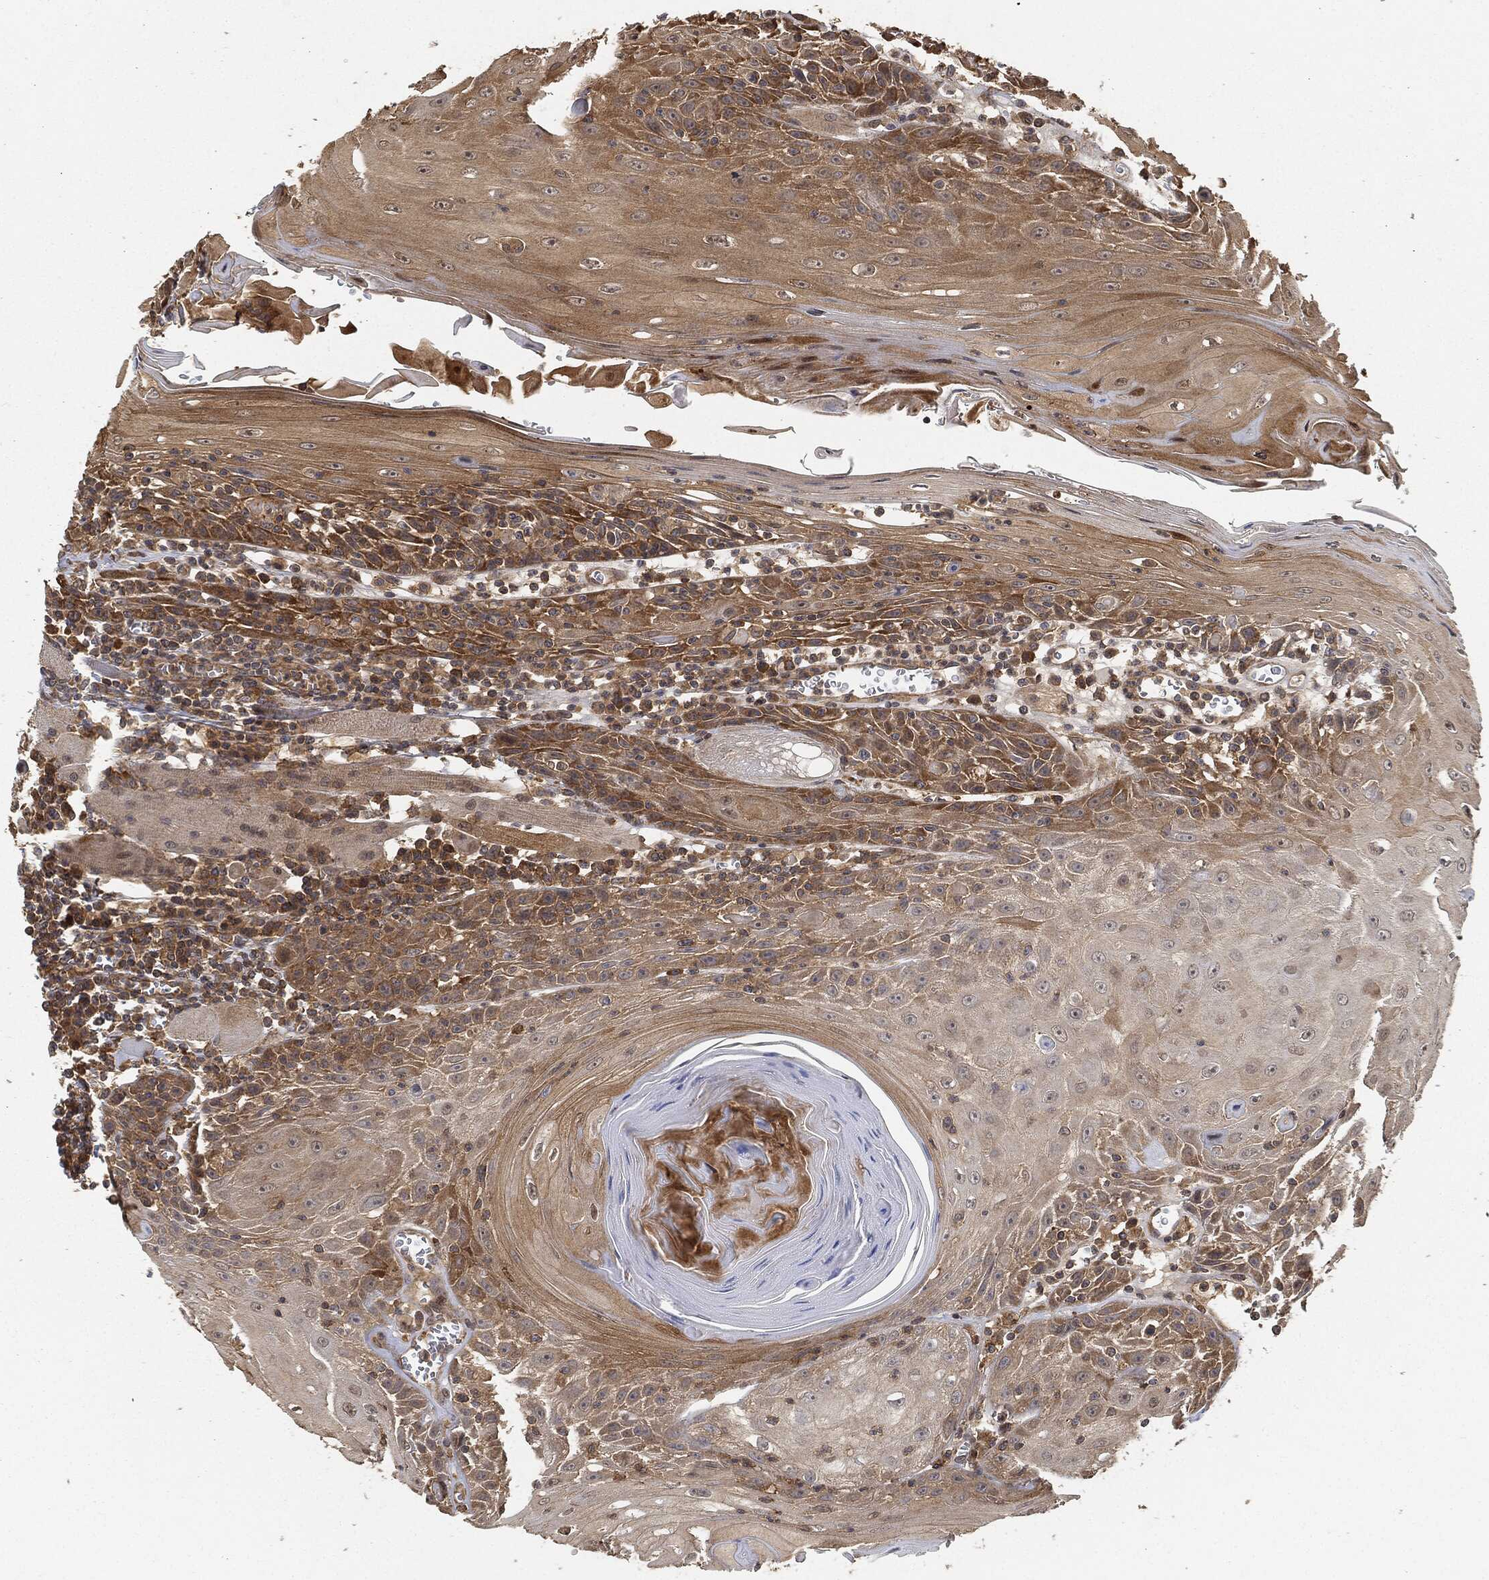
{"staining": {"intensity": "strong", "quantity": "25%-75%", "location": "cytoplasmic/membranous"}, "tissue": "head and neck cancer", "cell_type": "Tumor cells", "image_type": "cancer", "snomed": [{"axis": "morphology", "description": "Normal tissue, NOS"}, {"axis": "morphology", "description": "Squamous cell carcinoma, NOS"}, {"axis": "topography", "description": "Oral tissue"}, {"axis": "topography", "description": "Head-Neck"}], "caption": "Immunohistochemistry (IHC) of human head and neck cancer (squamous cell carcinoma) reveals high levels of strong cytoplasmic/membranous positivity in approximately 25%-75% of tumor cells.", "gene": "TPT1", "patient": {"sex": "male", "age": 52}}